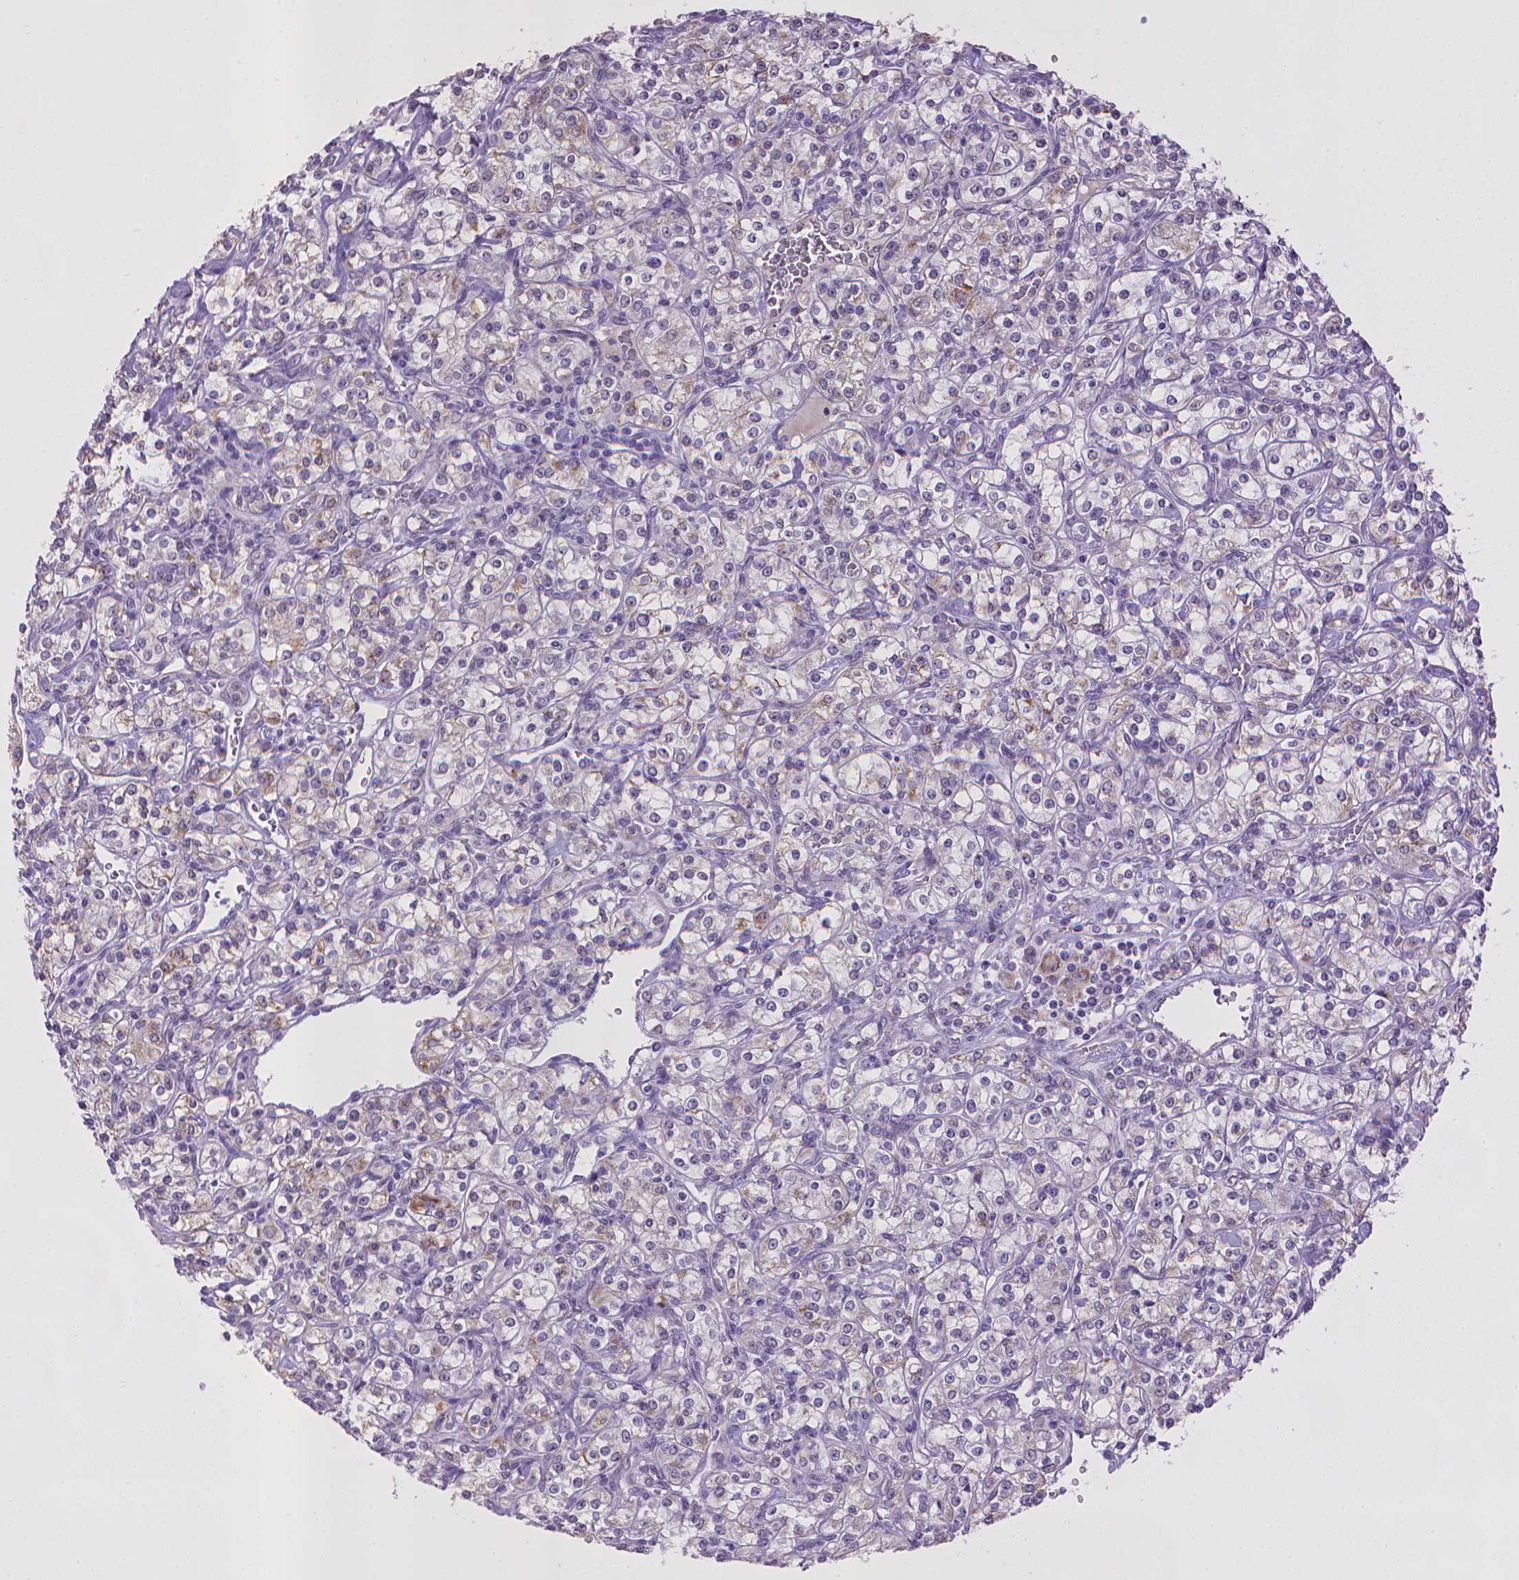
{"staining": {"intensity": "weak", "quantity": "<25%", "location": "cytoplasmic/membranous"}, "tissue": "renal cancer", "cell_type": "Tumor cells", "image_type": "cancer", "snomed": [{"axis": "morphology", "description": "Adenocarcinoma, NOS"}, {"axis": "topography", "description": "Kidney"}], "caption": "Human adenocarcinoma (renal) stained for a protein using IHC shows no staining in tumor cells.", "gene": "KMO", "patient": {"sex": "male", "age": 77}}